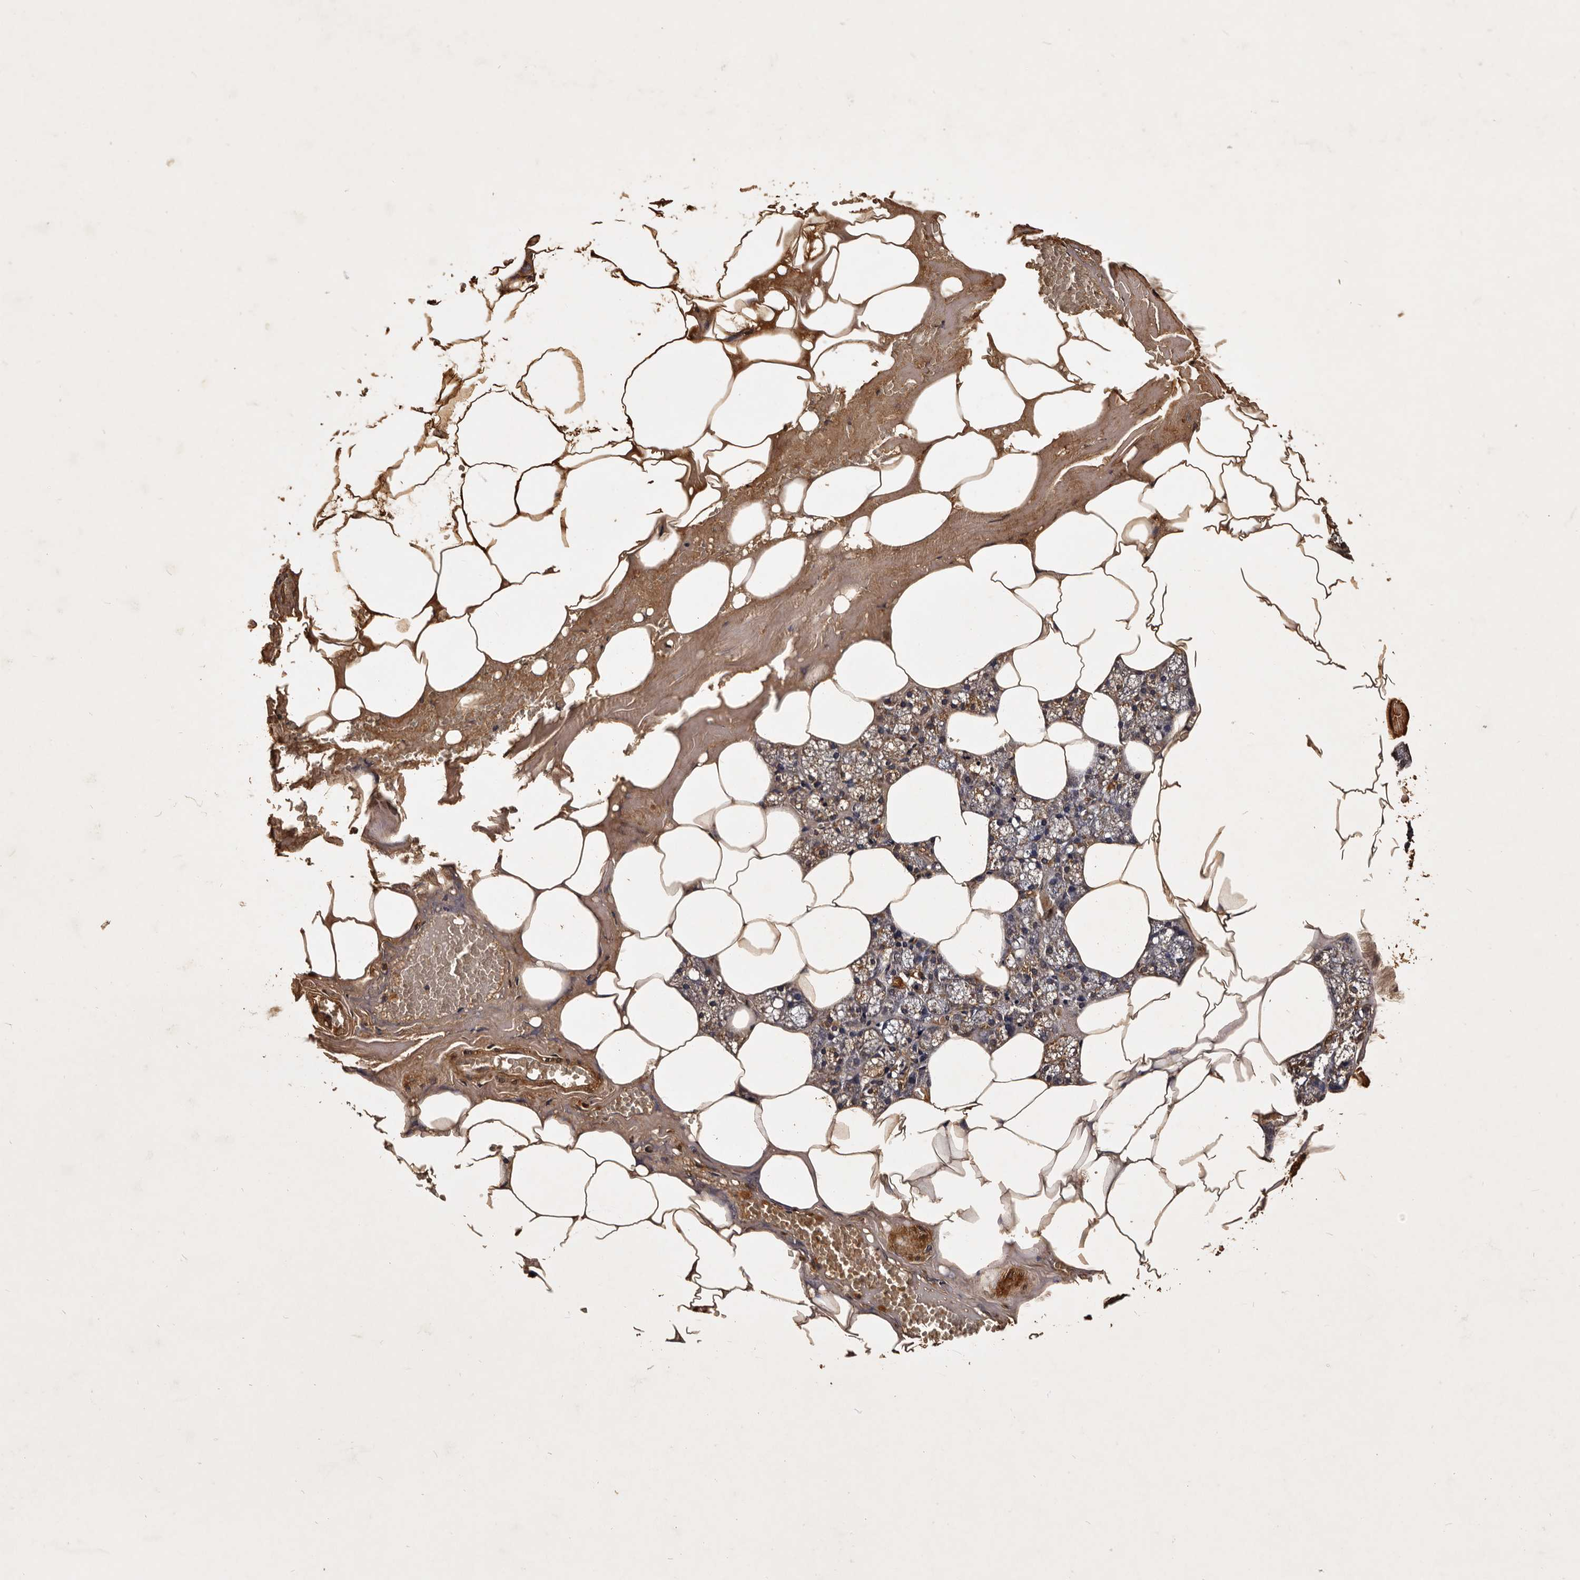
{"staining": {"intensity": "moderate", "quantity": "25%-75%", "location": "cytoplasmic/membranous"}, "tissue": "salivary gland", "cell_type": "Glandular cells", "image_type": "normal", "snomed": [{"axis": "morphology", "description": "Normal tissue, NOS"}, {"axis": "topography", "description": "Salivary gland"}], "caption": "Immunohistochemistry (IHC) (DAB (3,3'-diaminobenzidine)) staining of unremarkable salivary gland exhibits moderate cytoplasmic/membranous protein expression in about 25%-75% of glandular cells. (DAB IHC with brightfield microscopy, high magnification).", "gene": "PARS2", "patient": {"sex": "male", "age": 62}}